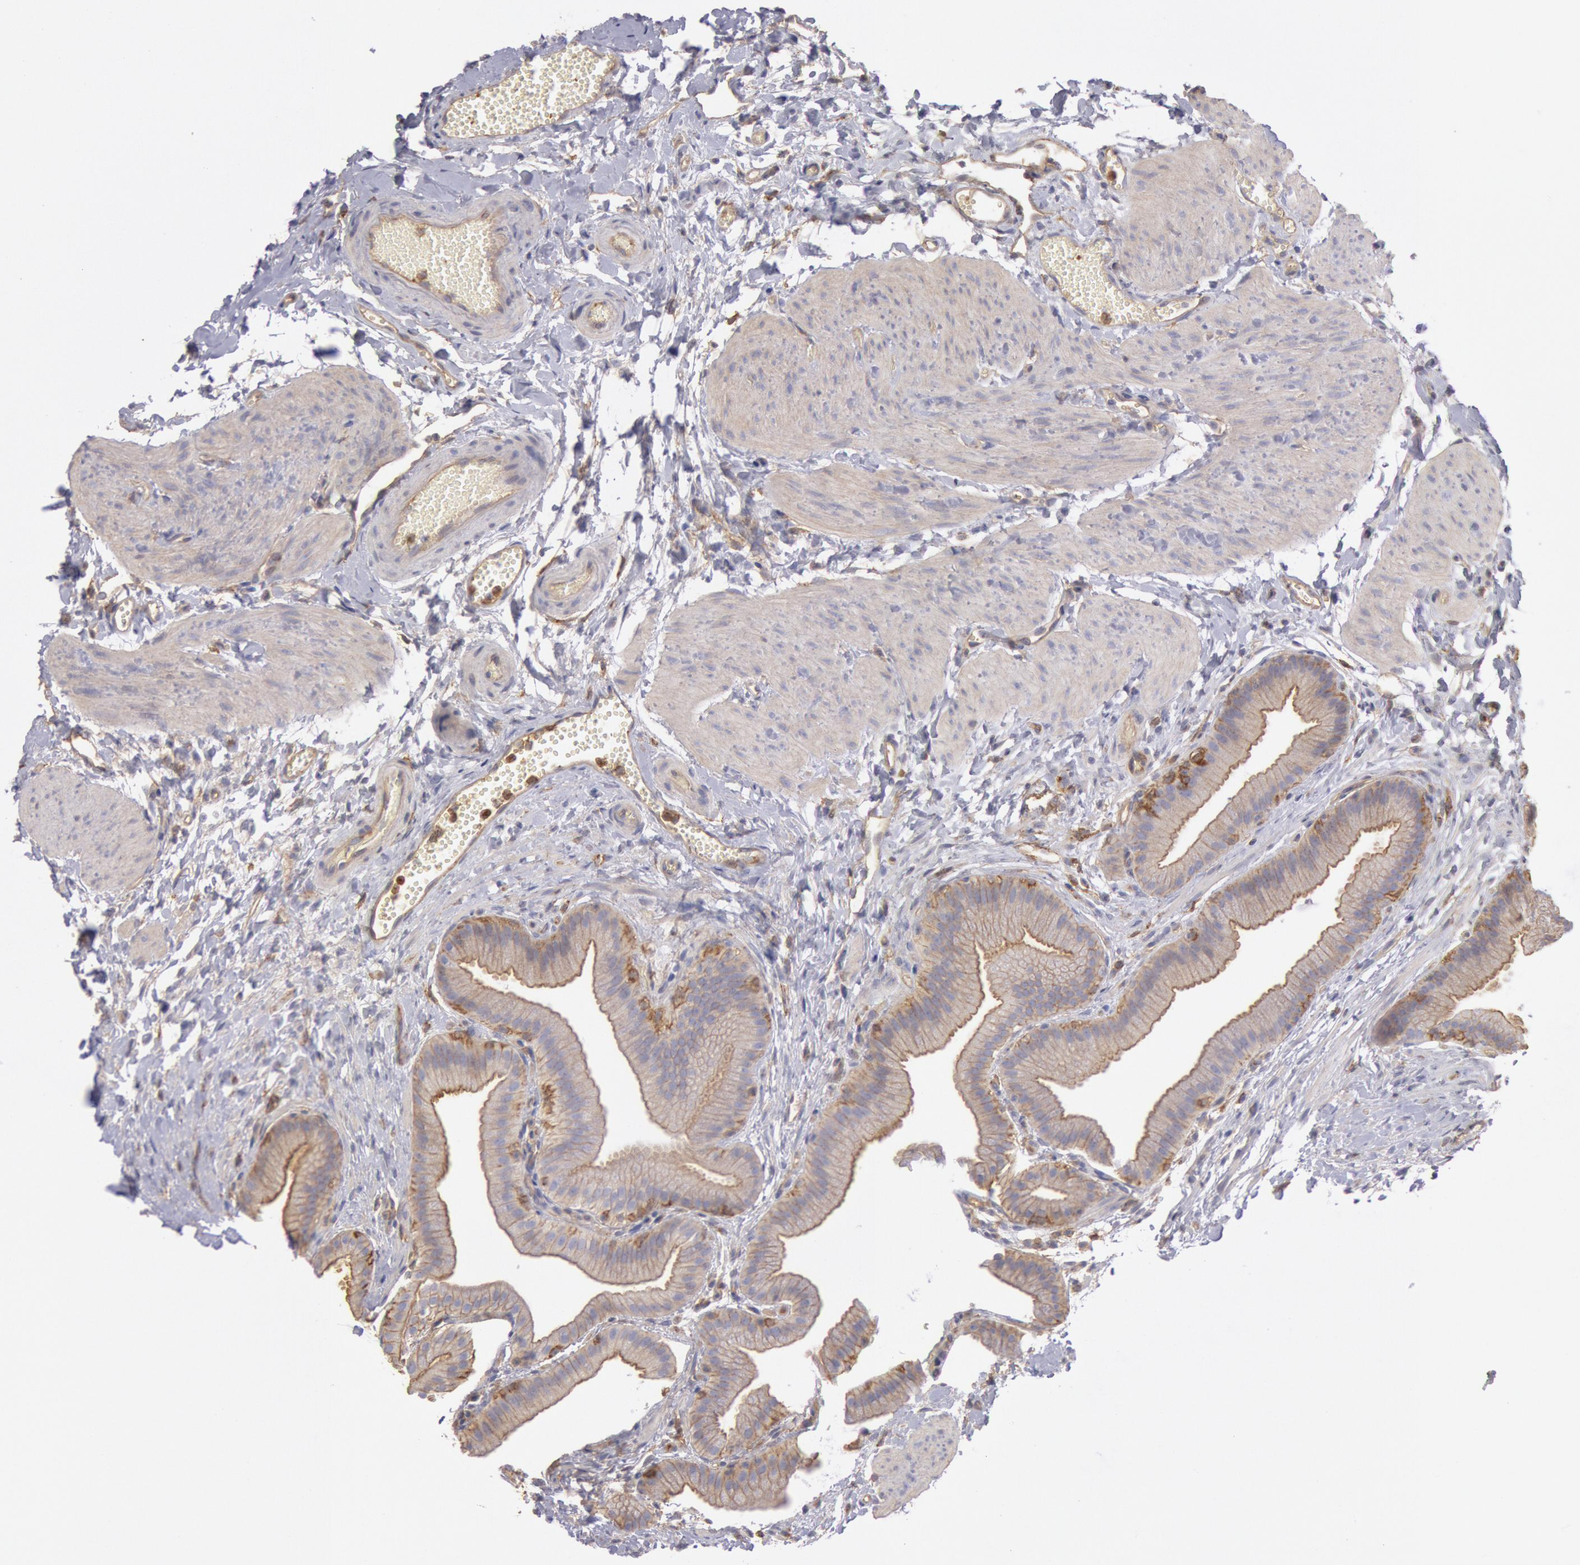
{"staining": {"intensity": "weak", "quantity": ">75%", "location": "cytoplasmic/membranous"}, "tissue": "gallbladder", "cell_type": "Glandular cells", "image_type": "normal", "snomed": [{"axis": "morphology", "description": "Normal tissue, NOS"}, {"axis": "topography", "description": "Gallbladder"}], "caption": "A low amount of weak cytoplasmic/membranous staining is seen in approximately >75% of glandular cells in normal gallbladder. (DAB = brown stain, brightfield microscopy at high magnification).", "gene": "SNAP23", "patient": {"sex": "female", "age": 63}}